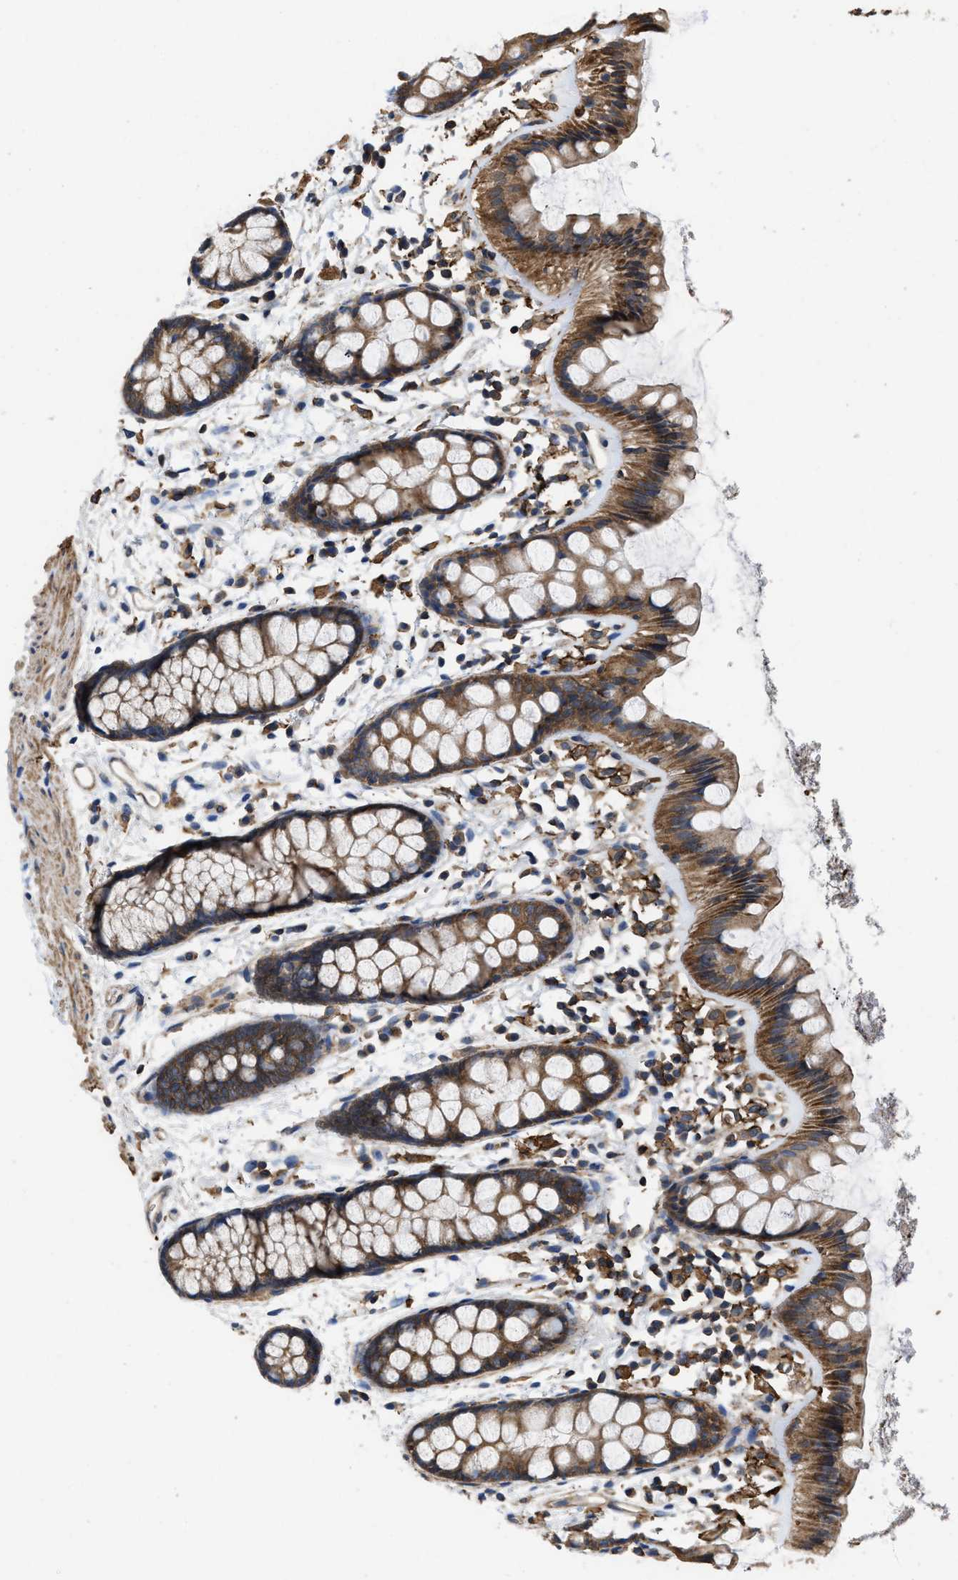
{"staining": {"intensity": "moderate", "quantity": ">75%", "location": "cytoplasmic/membranous"}, "tissue": "rectum", "cell_type": "Glandular cells", "image_type": "normal", "snomed": [{"axis": "morphology", "description": "Normal tissue, NOS"}, {"axis": "topography", "description": "Rectum"}], "caption": "Glandular cells demonstrate medium levels of moderate cytoplasmic/membranous positivity in approximately >75% of cells in unremarkable rectum.", "gene": "LINGO2", "patient": {"sex": "female", "age": 66}}